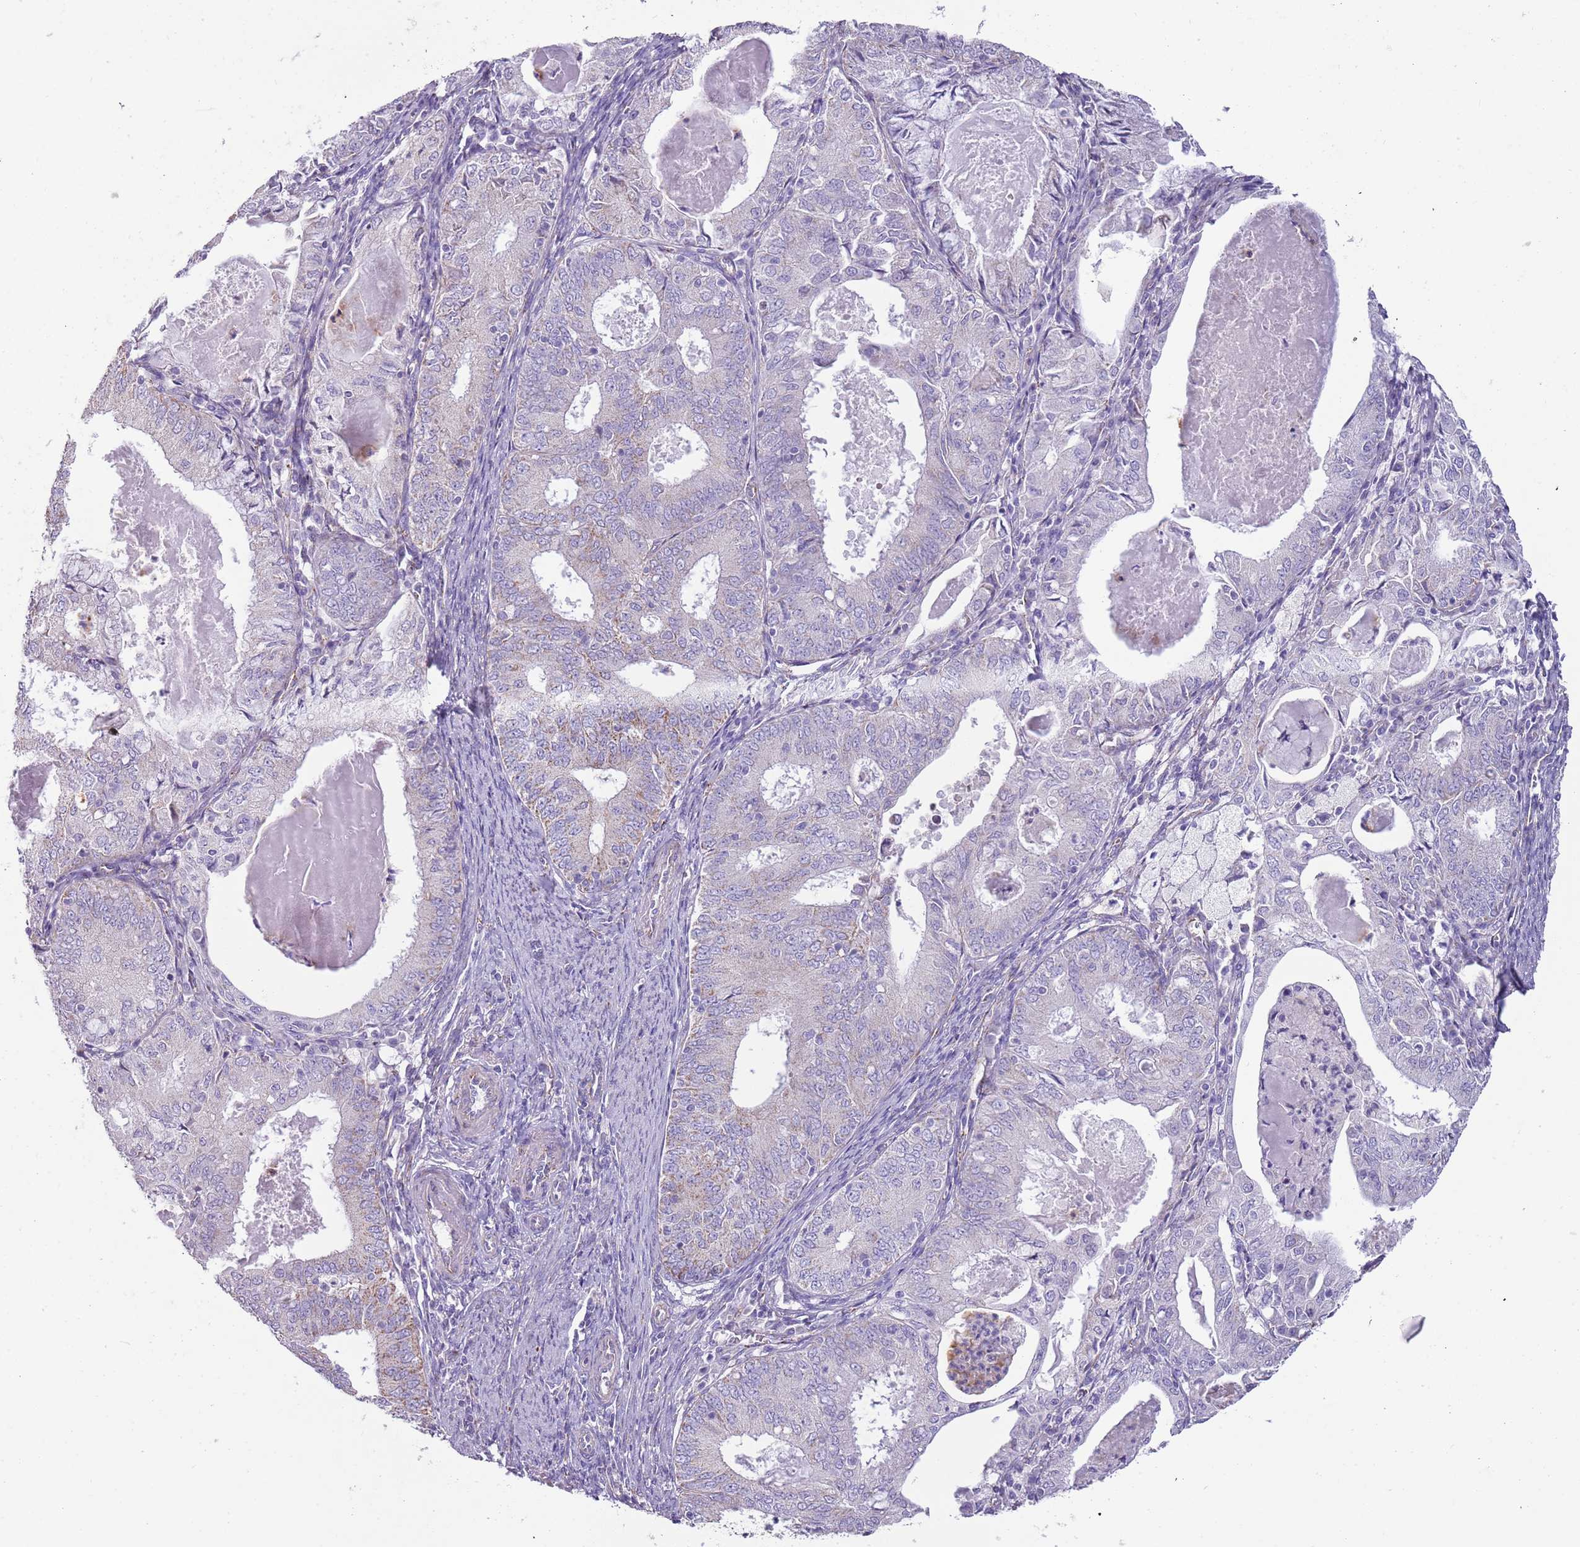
{"staining": {"intensity": "negative", "quantity": "none", "location": "none"}, "tissue": "endometrial cancer", "cell_type": "Tumor cells", "image_type": "cancer", "snomed": [{"axis": "morphology", "description": "Adenocarcinoma, NOS"}, {"axis": "topography", "description": "Endometrium"}], "caption": "Tumor cells are negative for brown protein staining in endometrial adenocarcinoma. (DAB (3,3'-diaminobenzidine) immunohistochemistry (IHC), high magnification).", "gene": "RNF222", "patient": {"sex": "female", "age": 57}}